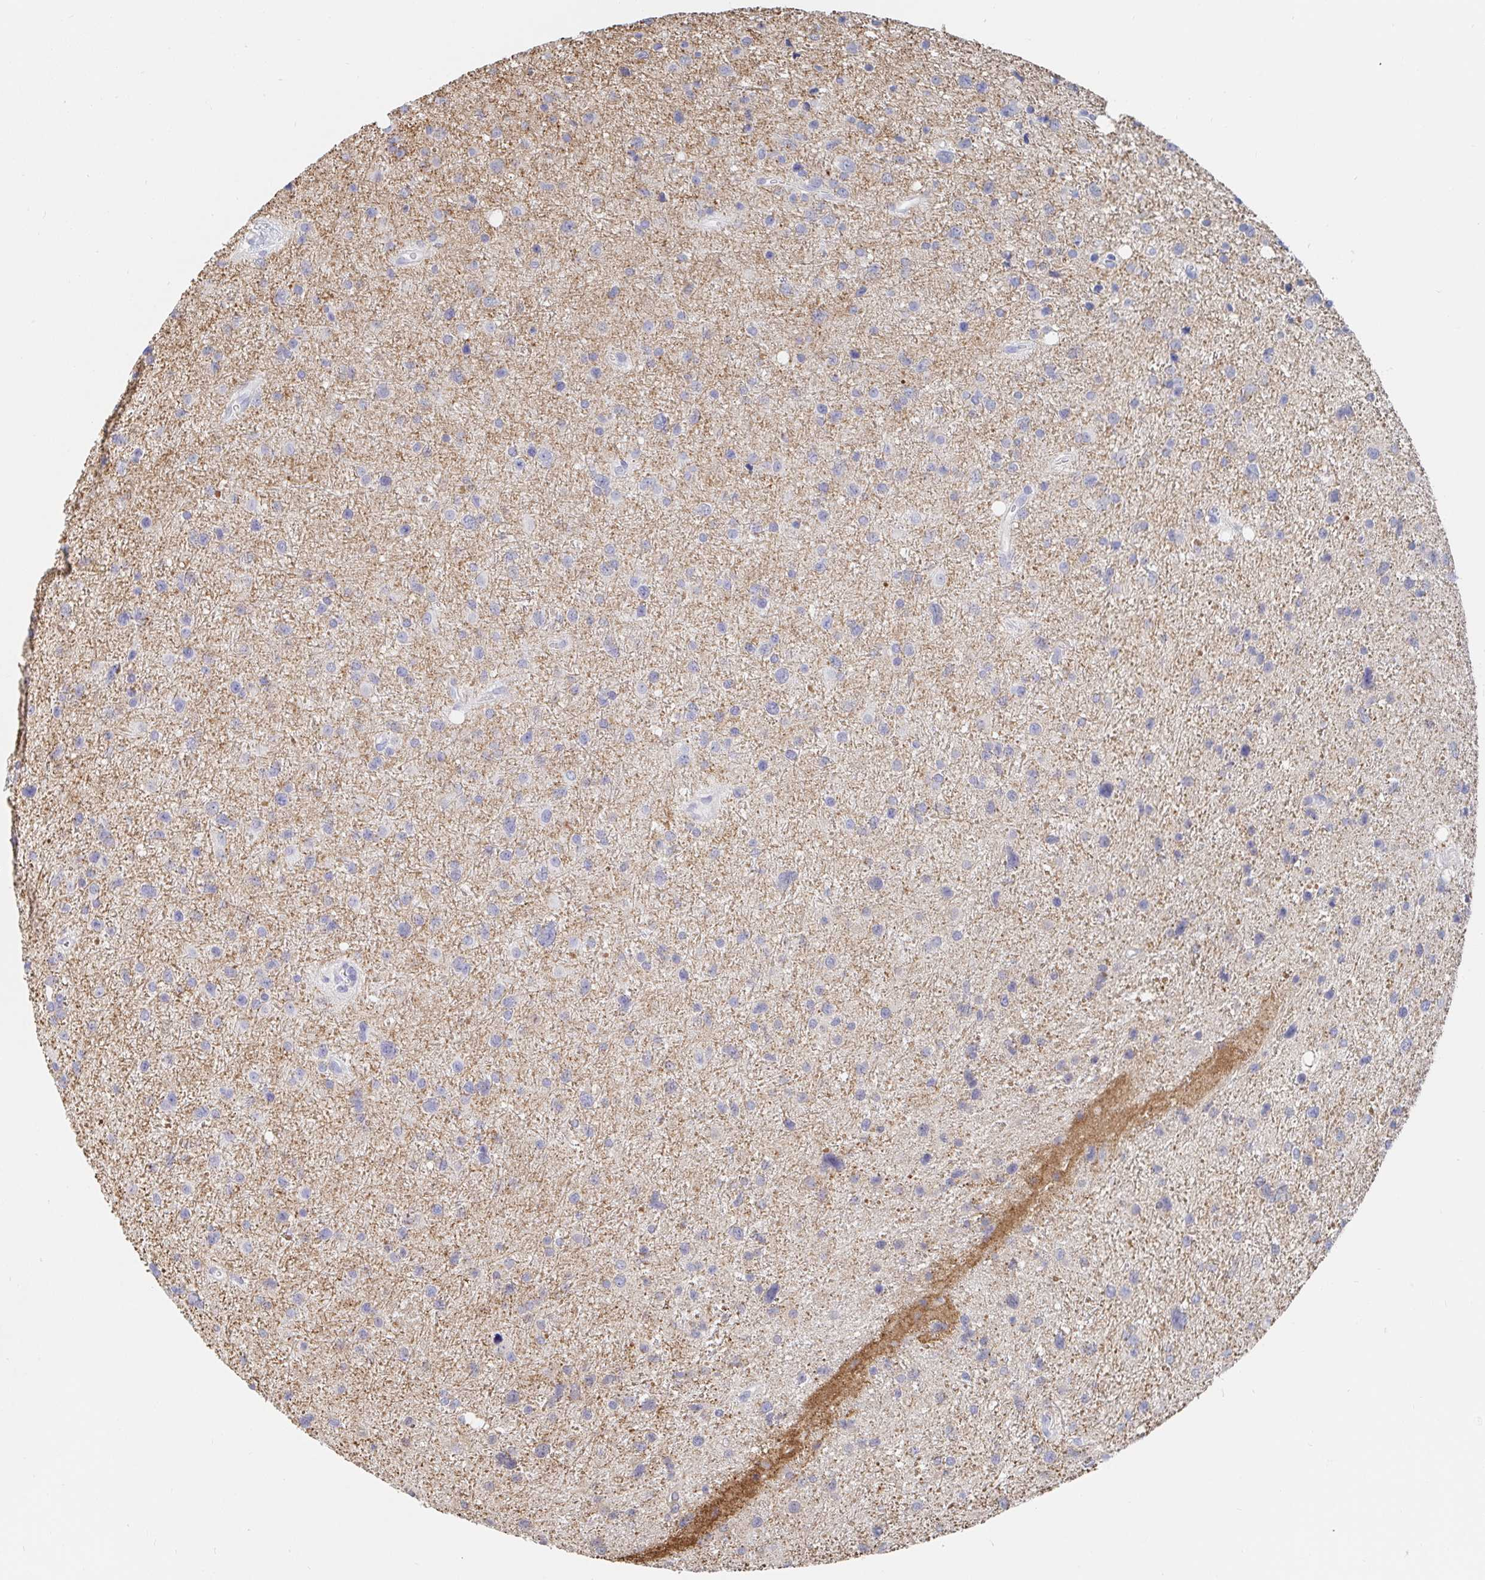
{"staining": {"intensity": "negative", "quantity": "none", "location": "none"}, "tissue": "glioma", "cell_type": "Tumor cells", "image_type": "cancer", "snomed": [{"axis": "morphology", "description": "Glioma, malignant, Low grade"}, {"axis": "topography", "description": "Brain"}], "caption": "An immunohistochemistry image of glioma is shown. There is no staining in tumor cells of glioma.", "gene": "PACSIN1", "patient": {"sex": "female", "age": 55}}